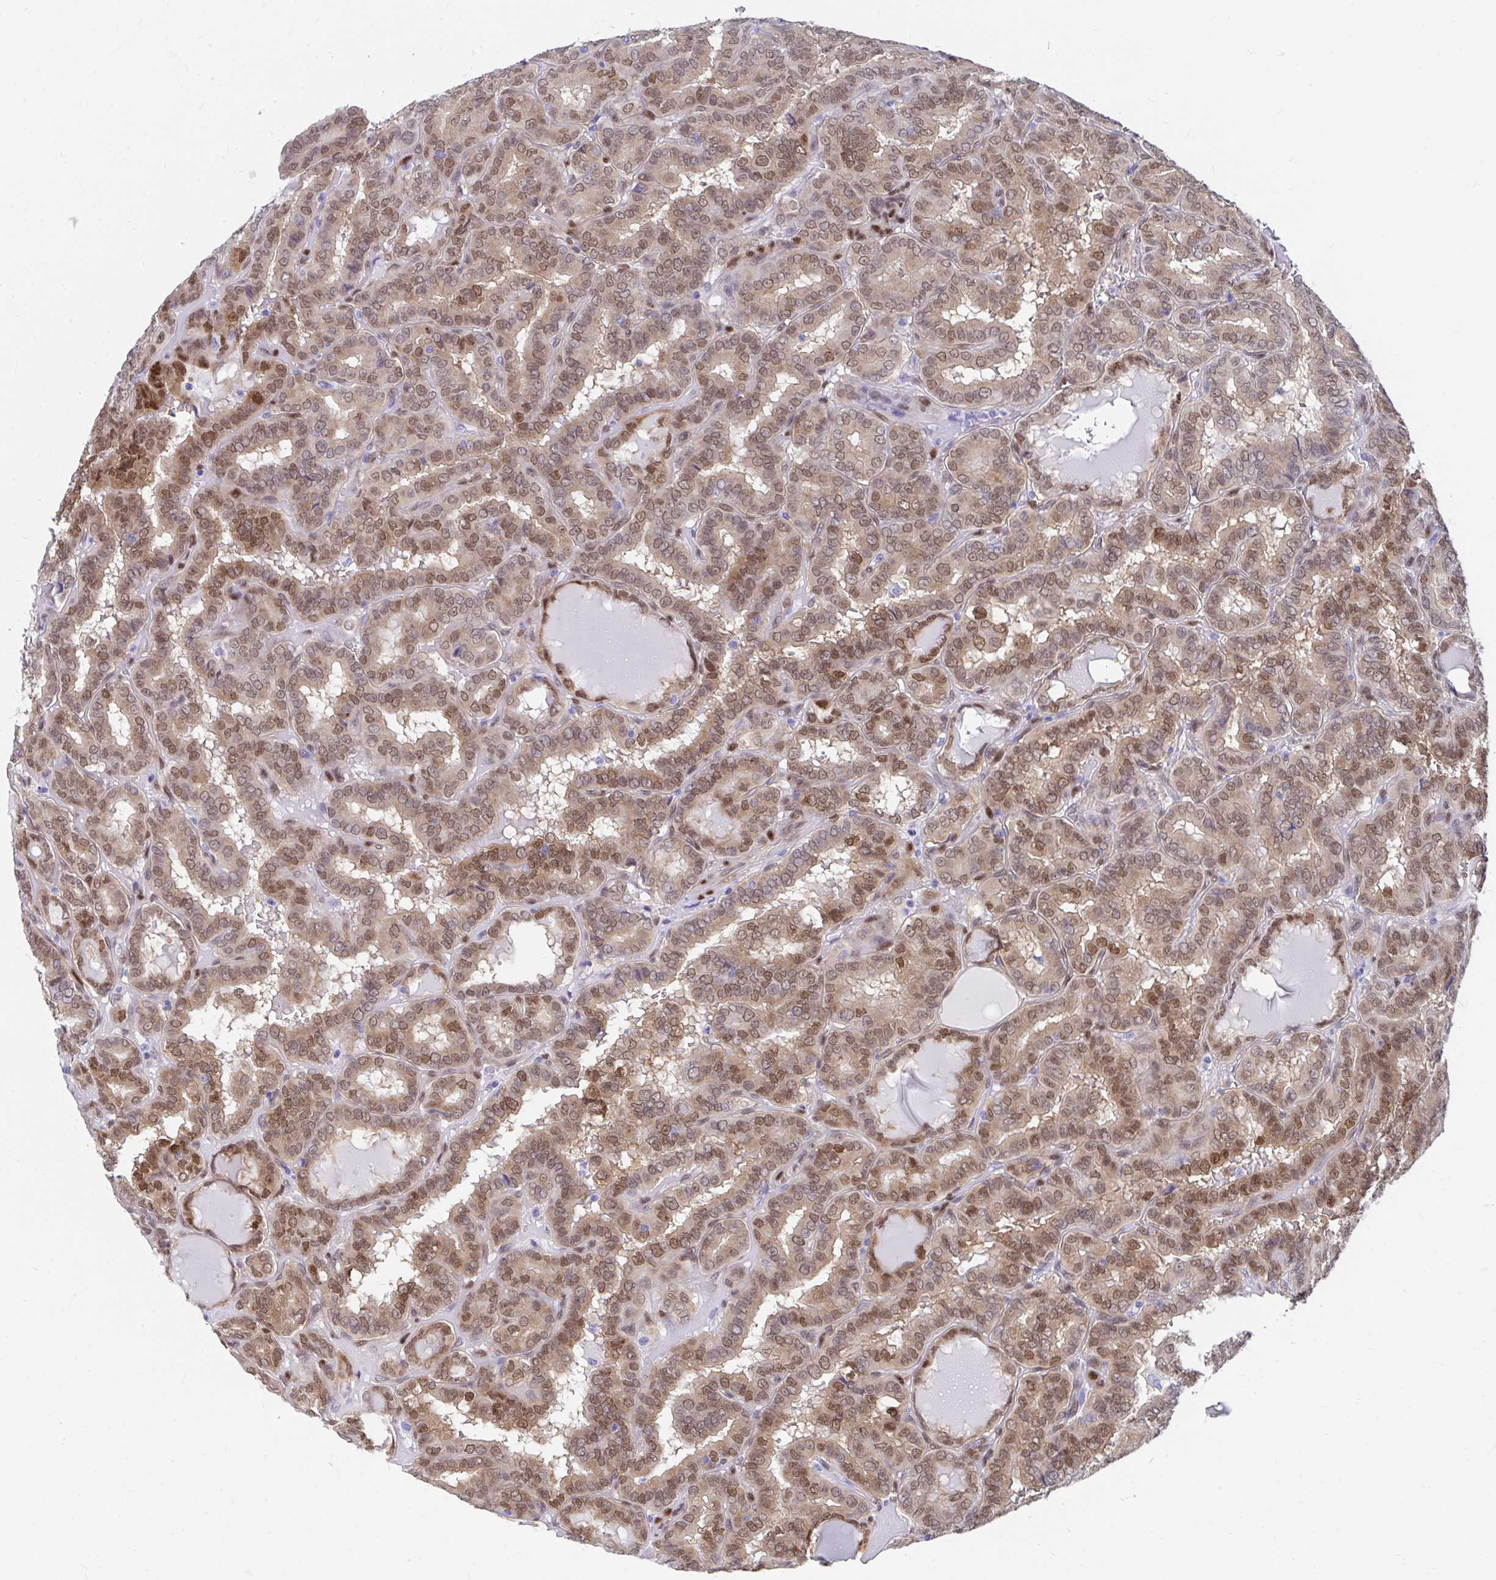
{"staining": {"intensity": "moderate", "quantity": ">75%", "location": "cytoplasmic/membranous,nuclear"}, "tissue": "thyroid cancer", "cell_type": "Tumor cells", "image_type": "cancer", "snomed": [{"axis": "morphology", "description": "Papillary adenocarcinoma, NOS"}, {"axis": "topography", "description": "Thyroid gland"}], "caption": "A photomicrograph of human papillary adenocarcinoma (thyroid) stained for a protein demonstrates moderate cytoplasmic/membranous and nuclear brown staining in tumor cells.", "gene": "RBPMS", "patient": {"sex": "female", "age": 46}}